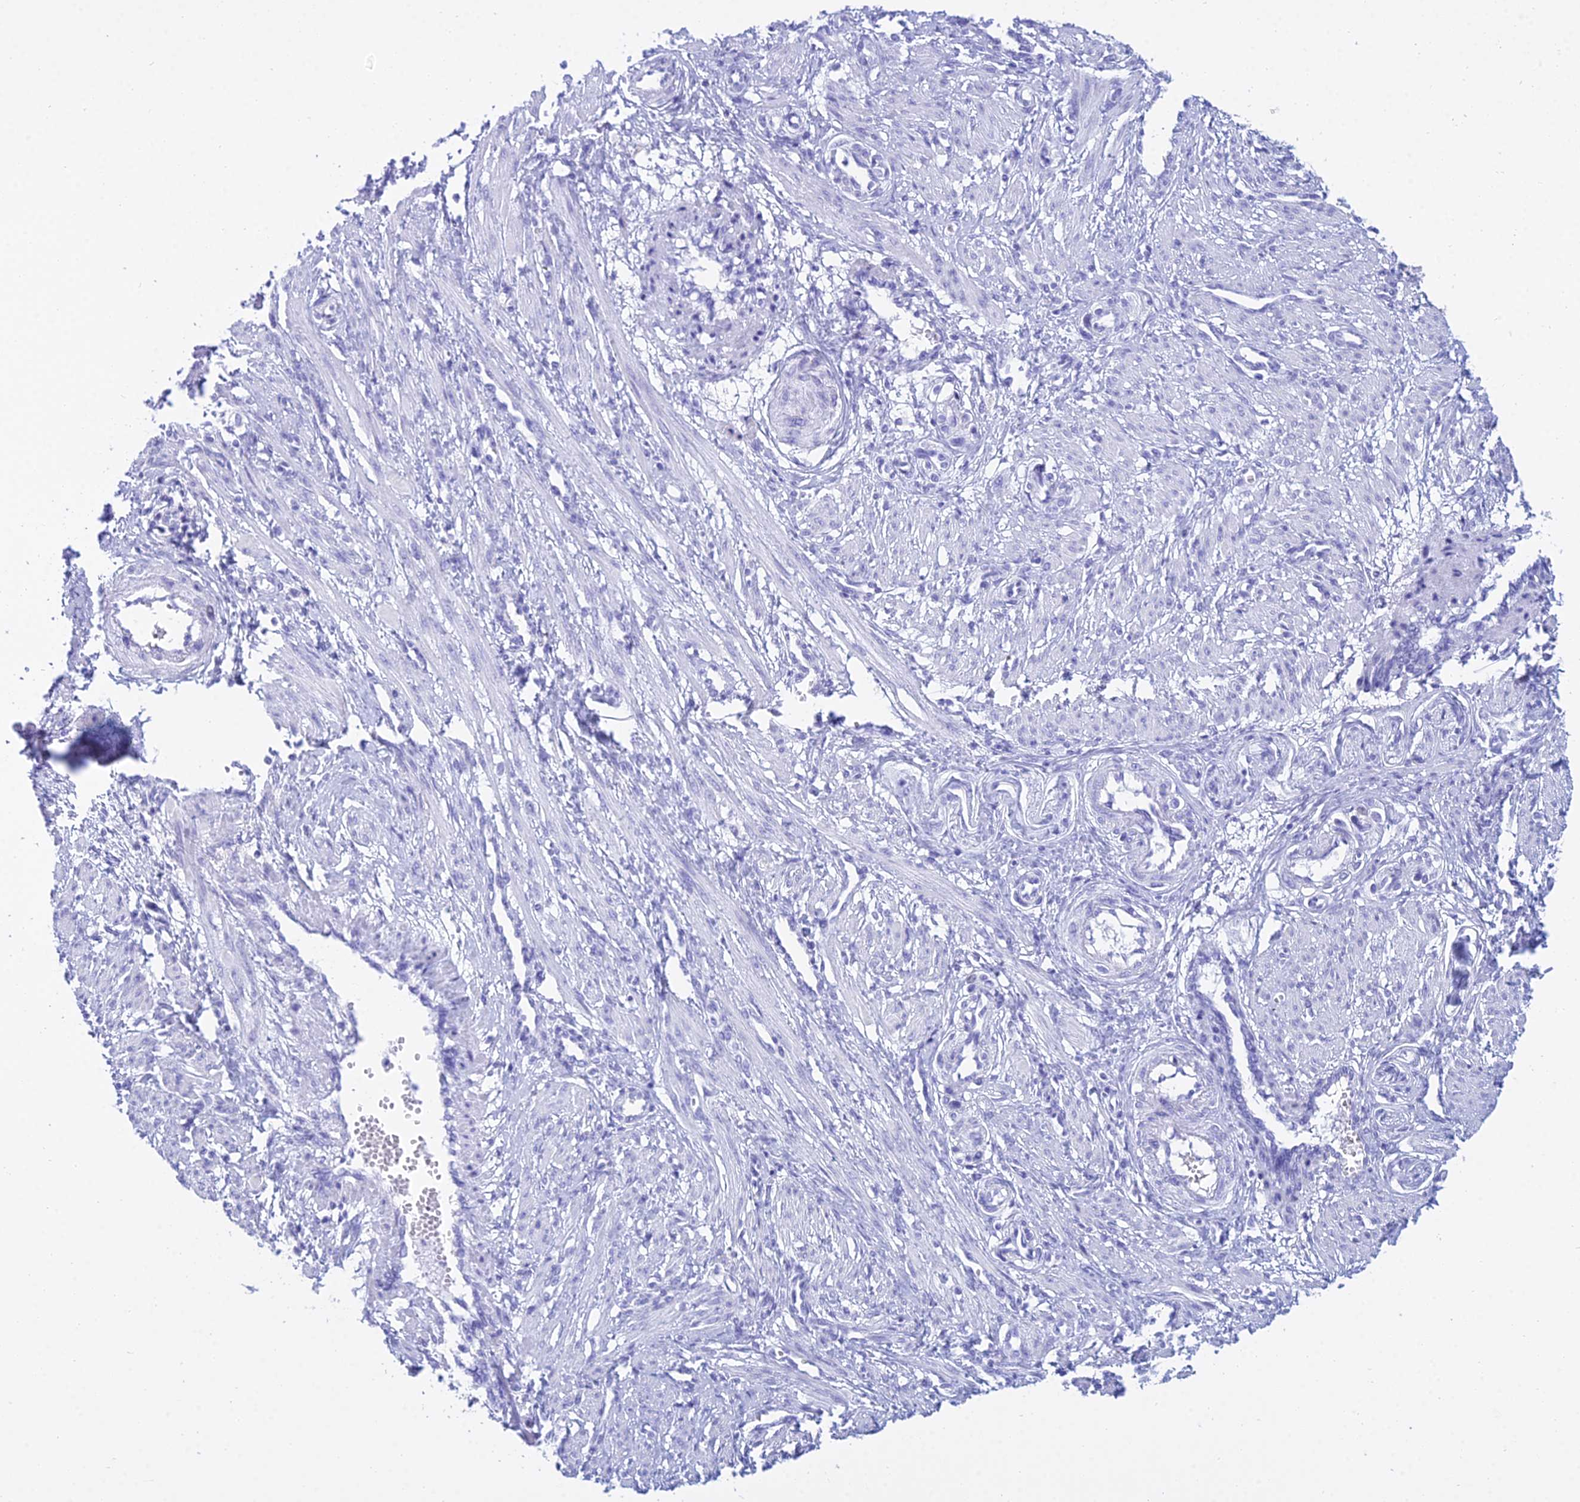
{"staining": {"intensity": "negative", "quantity": "none", "location": "none"}, "tissue": "smooth muscle", "cell_type": "Smooth muscle cells", "image_type": "normal", "snomed": [{"axis": "morphology", "description": "Normal tissue, NOS"}, {"axis": "topography", "description": "Endometrium"}], "caption": "An immunohistochemistry micrograph of benign smooth muscle is shown. There is no staining in smooth muscle cells of smooth muscle. (Stains: DAB (3,3'-diaminobenzidine) IHC with hematoxylin counter stain, Microscopy: brightfield microscopy at high magnification).", "gene": "PATE4", "patient": {"sex": "female", "age": 33}}